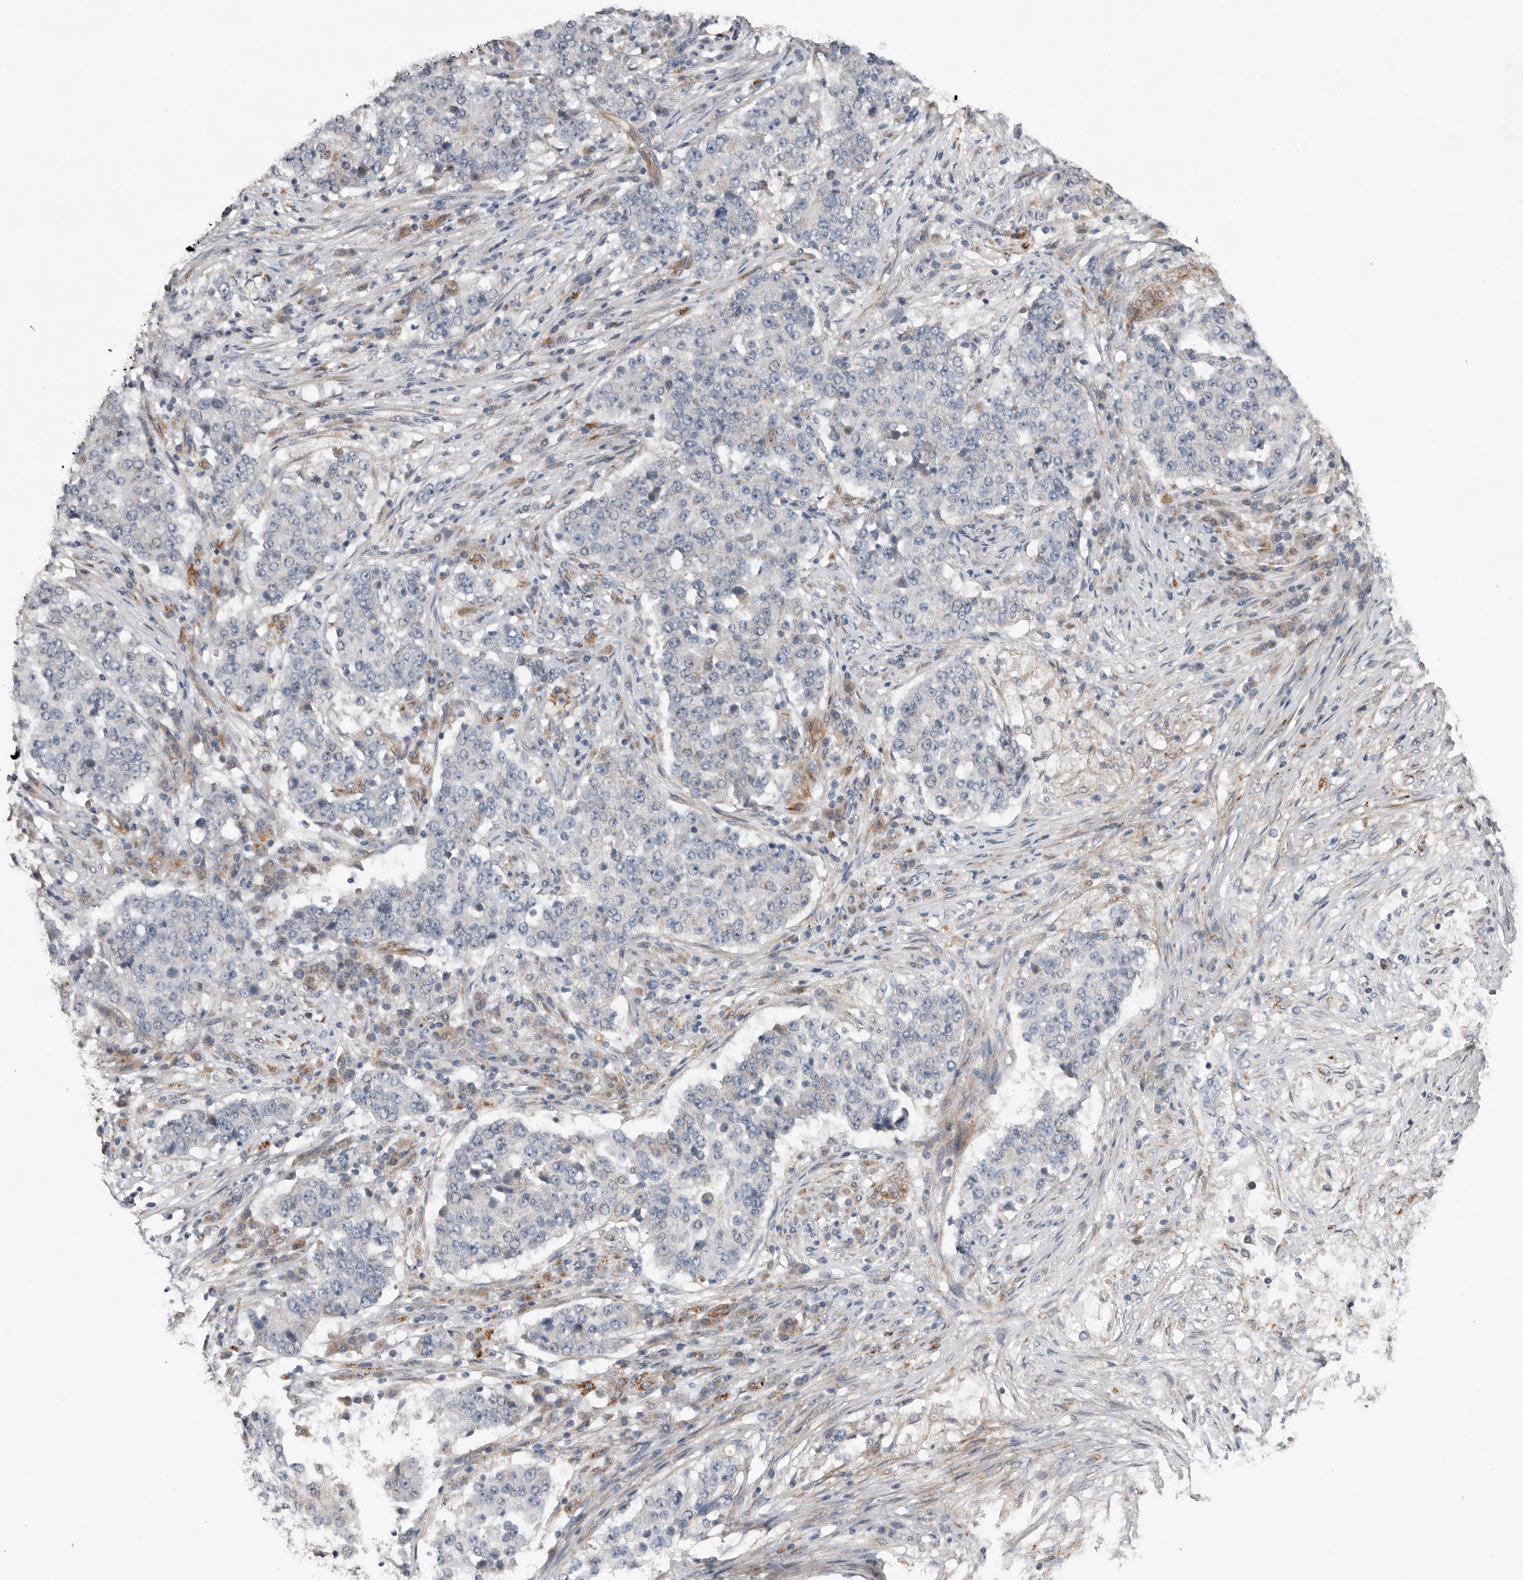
{"staining": {"intensity": "negative", "quantity": "none", "location": "none"}, "tissue": "stomach cancer", "cell_type": "Tumor cells", "image_type": "cancer", "snomed": [{"axis": "morphology", "description": "Adenocarcinoma, NOS"}, {"axis": "topography", "description": "Stomach"}], "caption": "Tumor cells are negative for brown protein staining in stomach cancer (adenocarcinoma).", "gene": "RANBP17", "patient": {"sex": "male", "age": 59}}